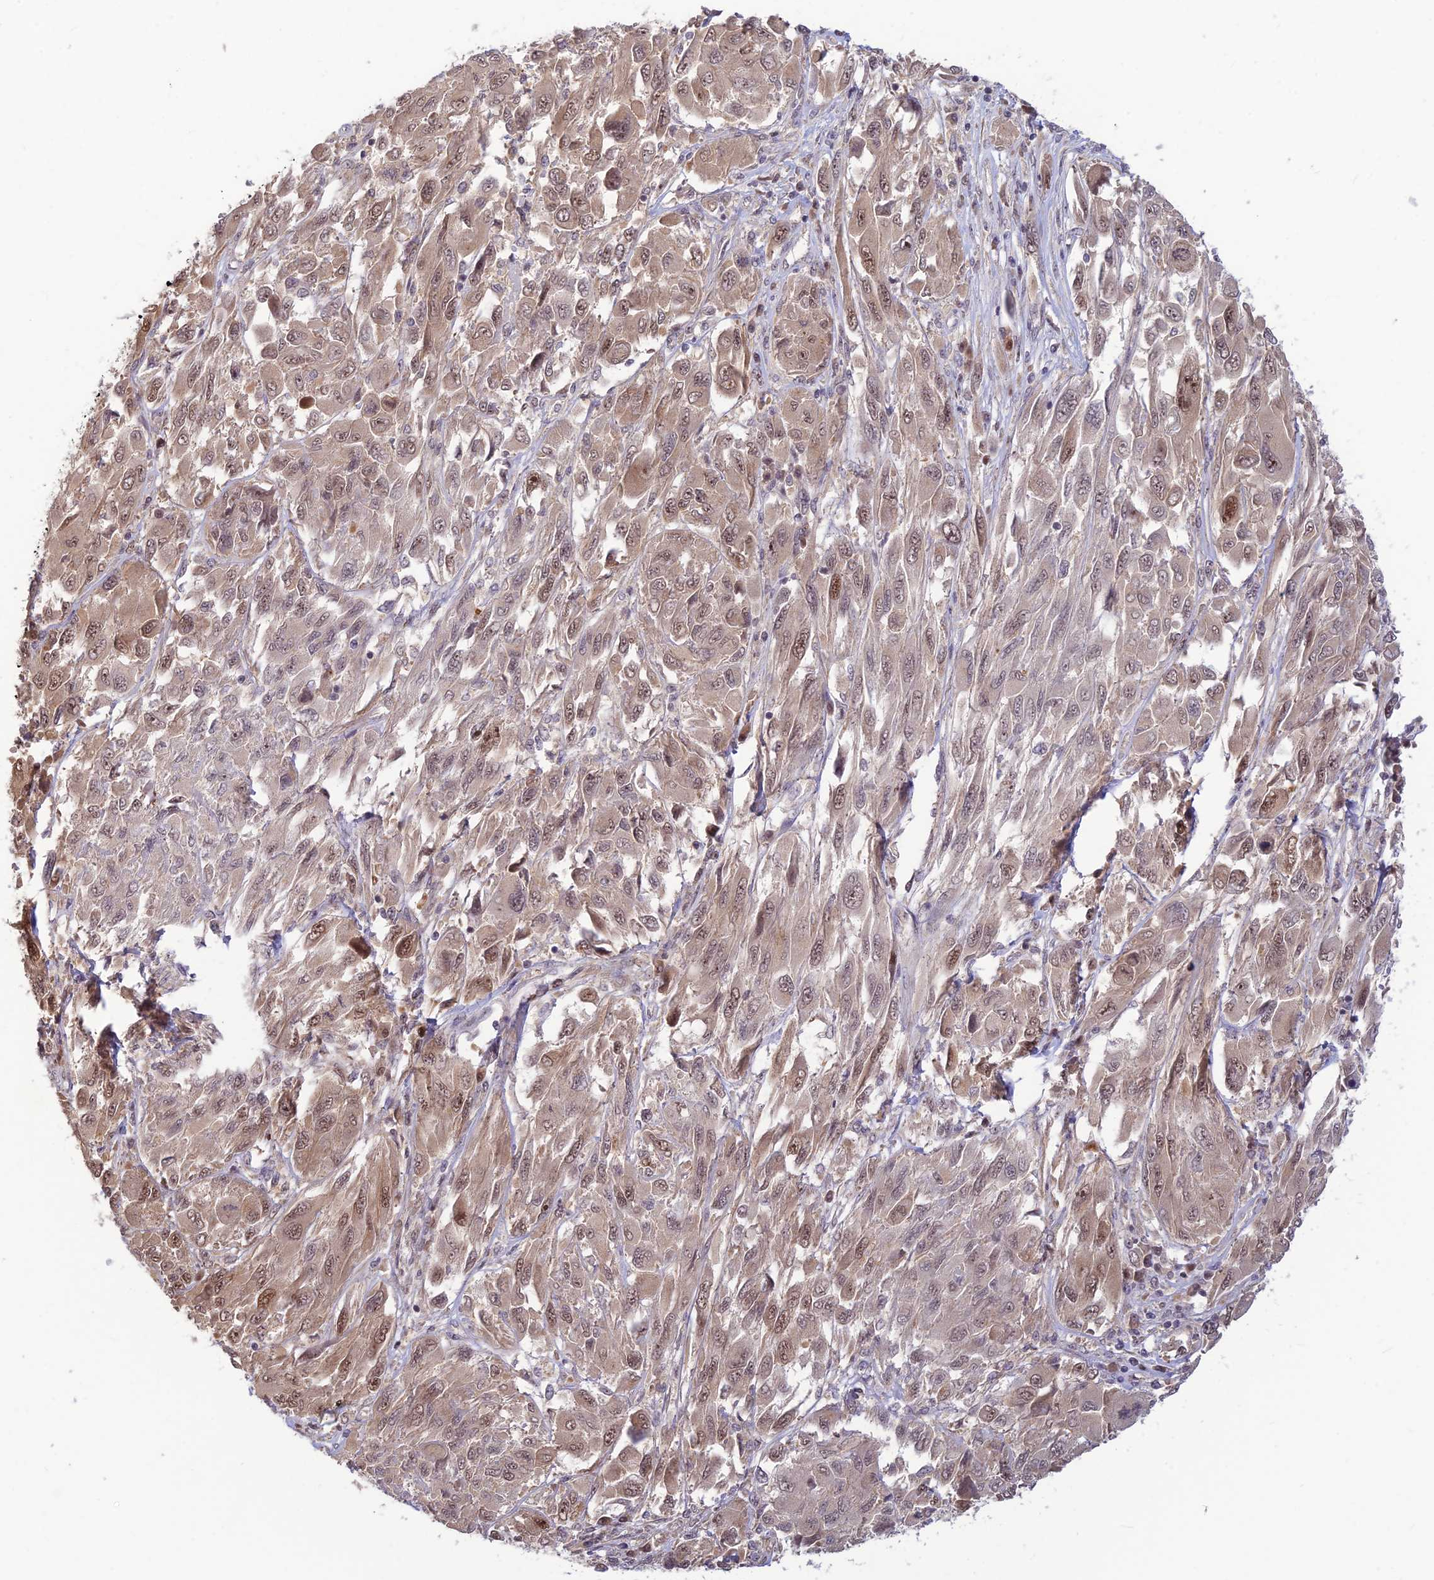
{"staining": {"intensity": "moderate", "quantity": ">75%", "location": "nuclear"}, "tissue": "melanoma", "cell_type": "Tumor cells", "image_type": "cancer", "snomed": [{"axis": "morphology", "description": "Malignant melanoma, NOS"}, {"axis": "topography", "description": "Skin"}], "caption": "Immunohistochemical staining of human malignant melanoma shows medium levels of moderate nuclear protein staining in approximately >75% of tumor cells. (Stains: DAB (3,3'-diaminobenzidine) in brown, nuclei in blue, Microscopy: brightfield microscopy at high magnification).", "gene": "ASPDH", "patient": {"sex": "female", "age": 91}}